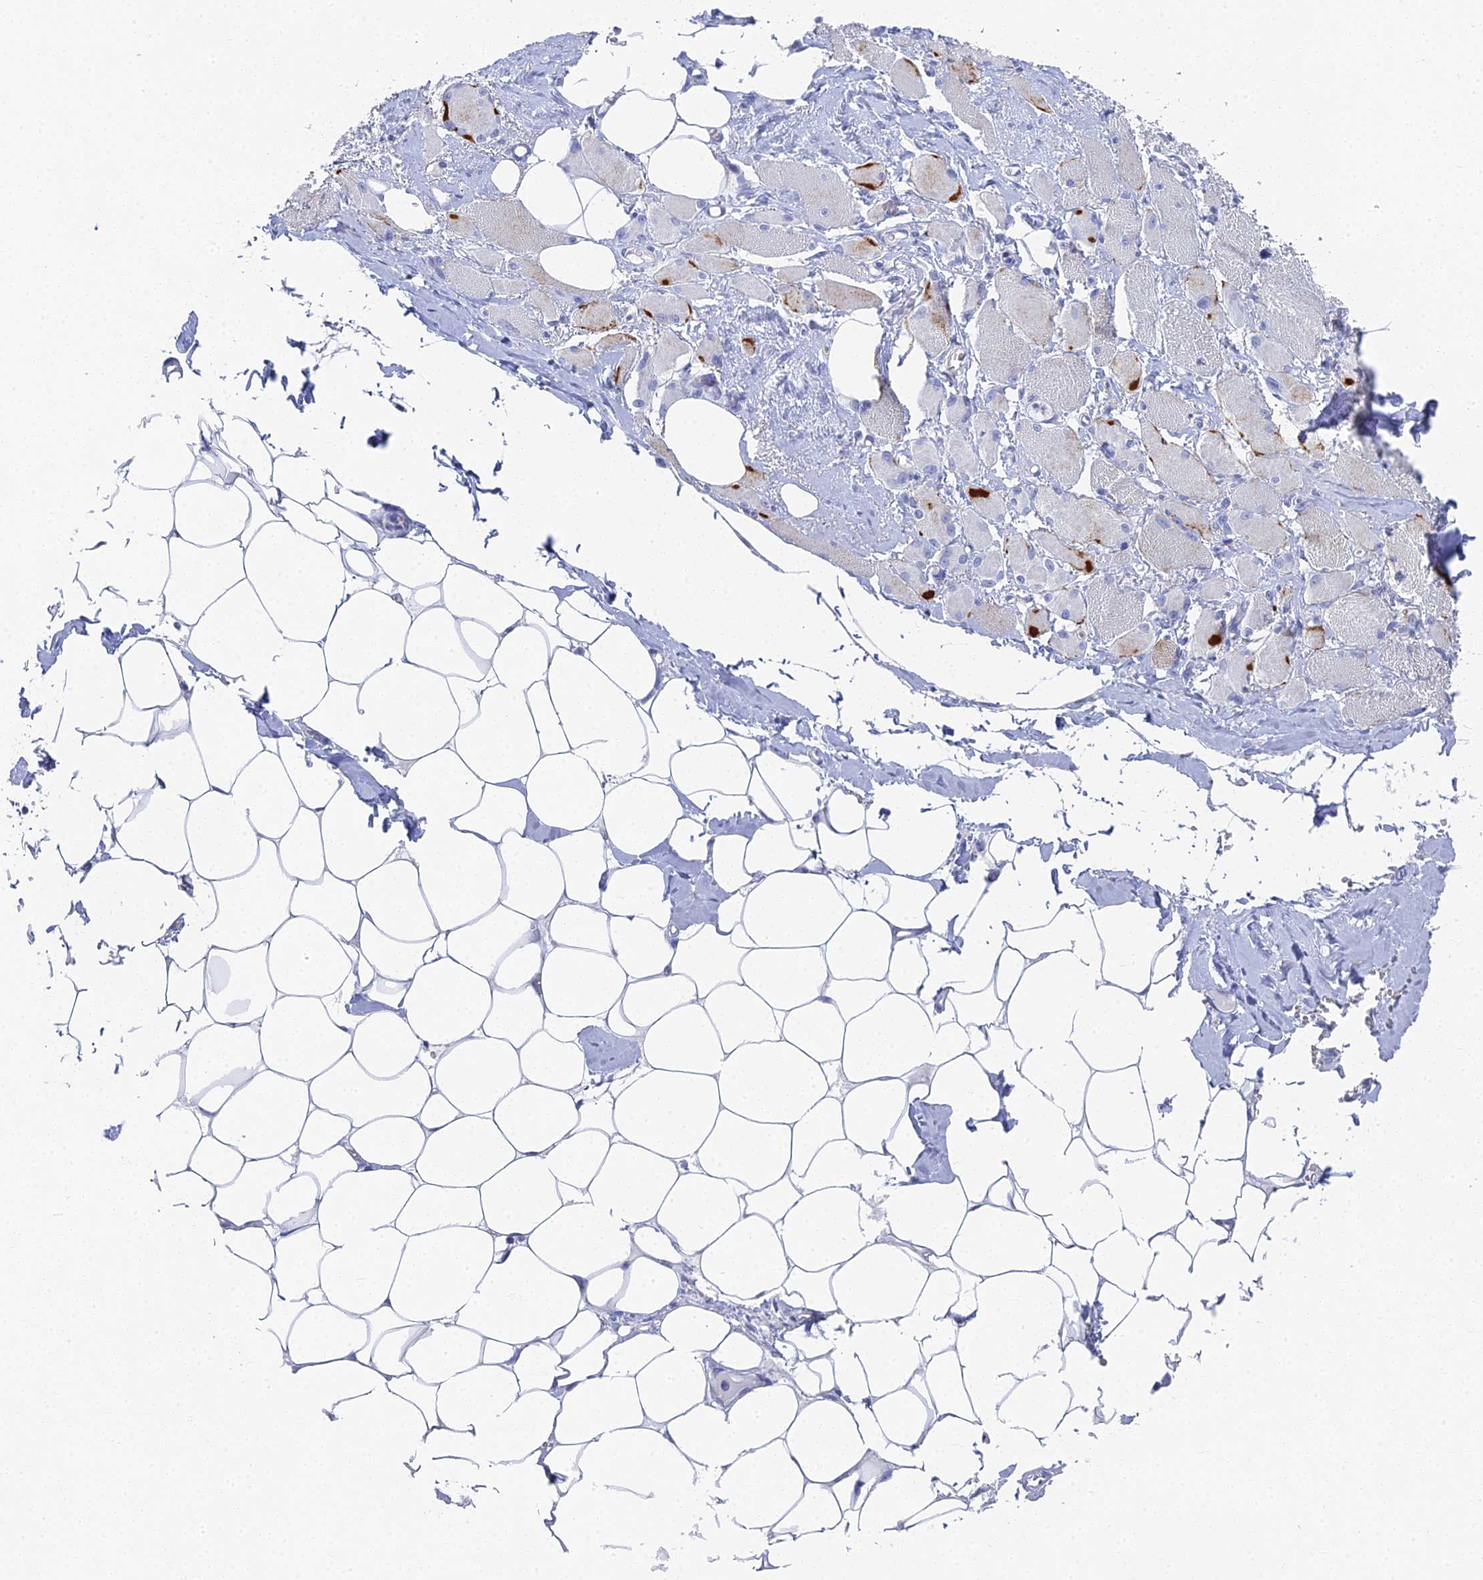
{"staining": {"intensity": "weak", "quantity": "<25%", "location": "cytoplasmic/membranous"}, "tissue": "skeletal muscle", "cell_type": "Myocytes", "image_type": "normal", "snomed": [{"axis": "morphology", "description": "Normal tissue, NOS"}, {"axis": "morphology", "description": "Basal cell carcinoma"}, {"axis": "topography", "description": "Skeletal muscle"}], "caption": "IHC of unremarkable human skeletal muscle reveals no staining in myocytes. Nuclei are stained in blue.", "gene": "ALPP", "patient": {"sex": "female", "age": 64}}